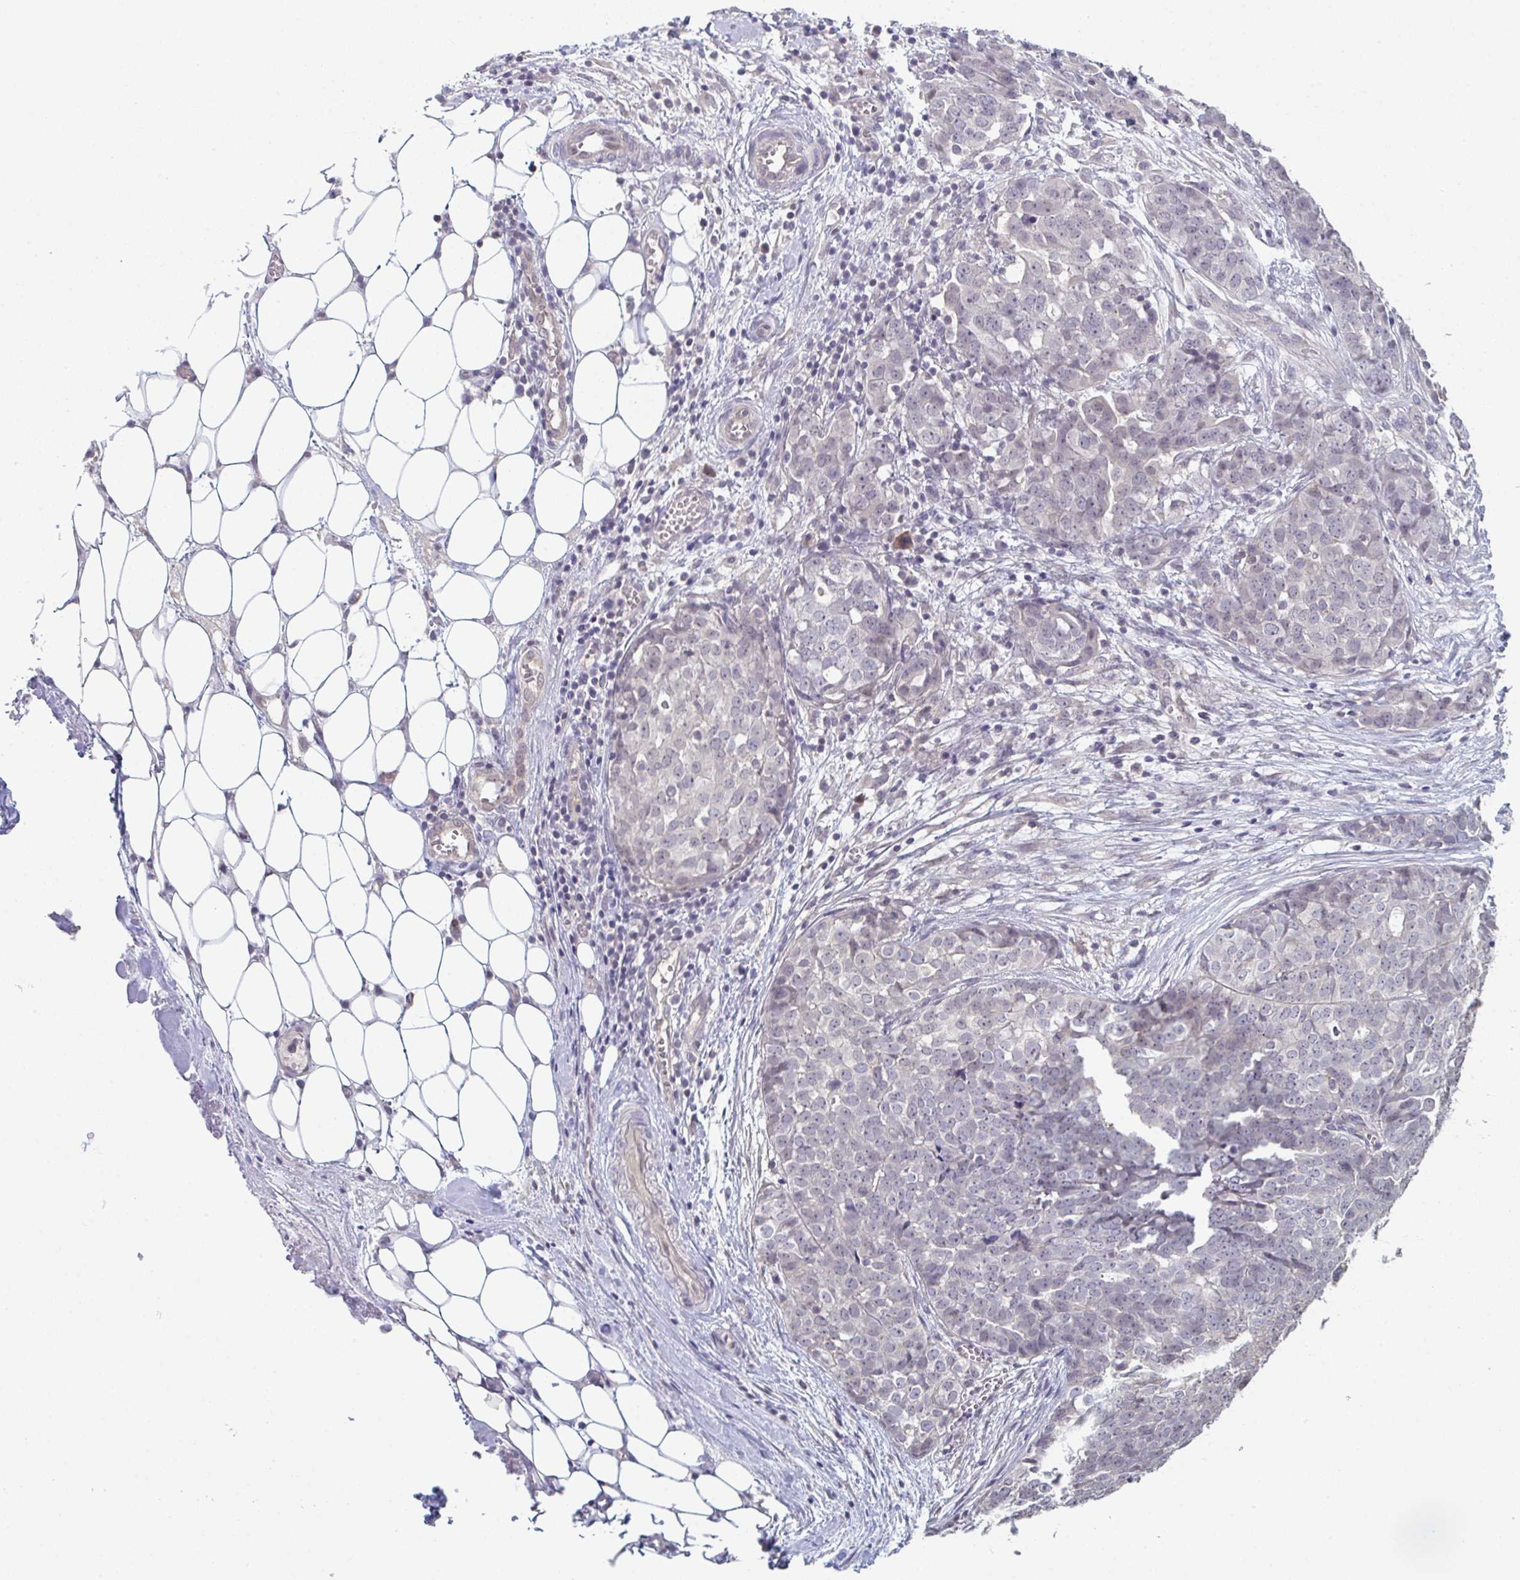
{"staining": {"intensity": "negative", "quantity": "none", "location": "none"}, "tissue": "ovarian cancer", "cell_type": "Tumor cells", "image_type": "cancer", "snomed": [{"axis": "morphology", "description": "Cystadenocarcinoma, serous, NOS"}, {"axis": "topography", "description": "Soft tissue"}, {"axis": "topography", "description": "Ovary"}], "caption": "The histopathology image exhibits no staining of tumor cells in serous cystadenocarcinoma (ovarian).", "gene": "ZNF214", "patient": {"sex": "female", "age": 57}}